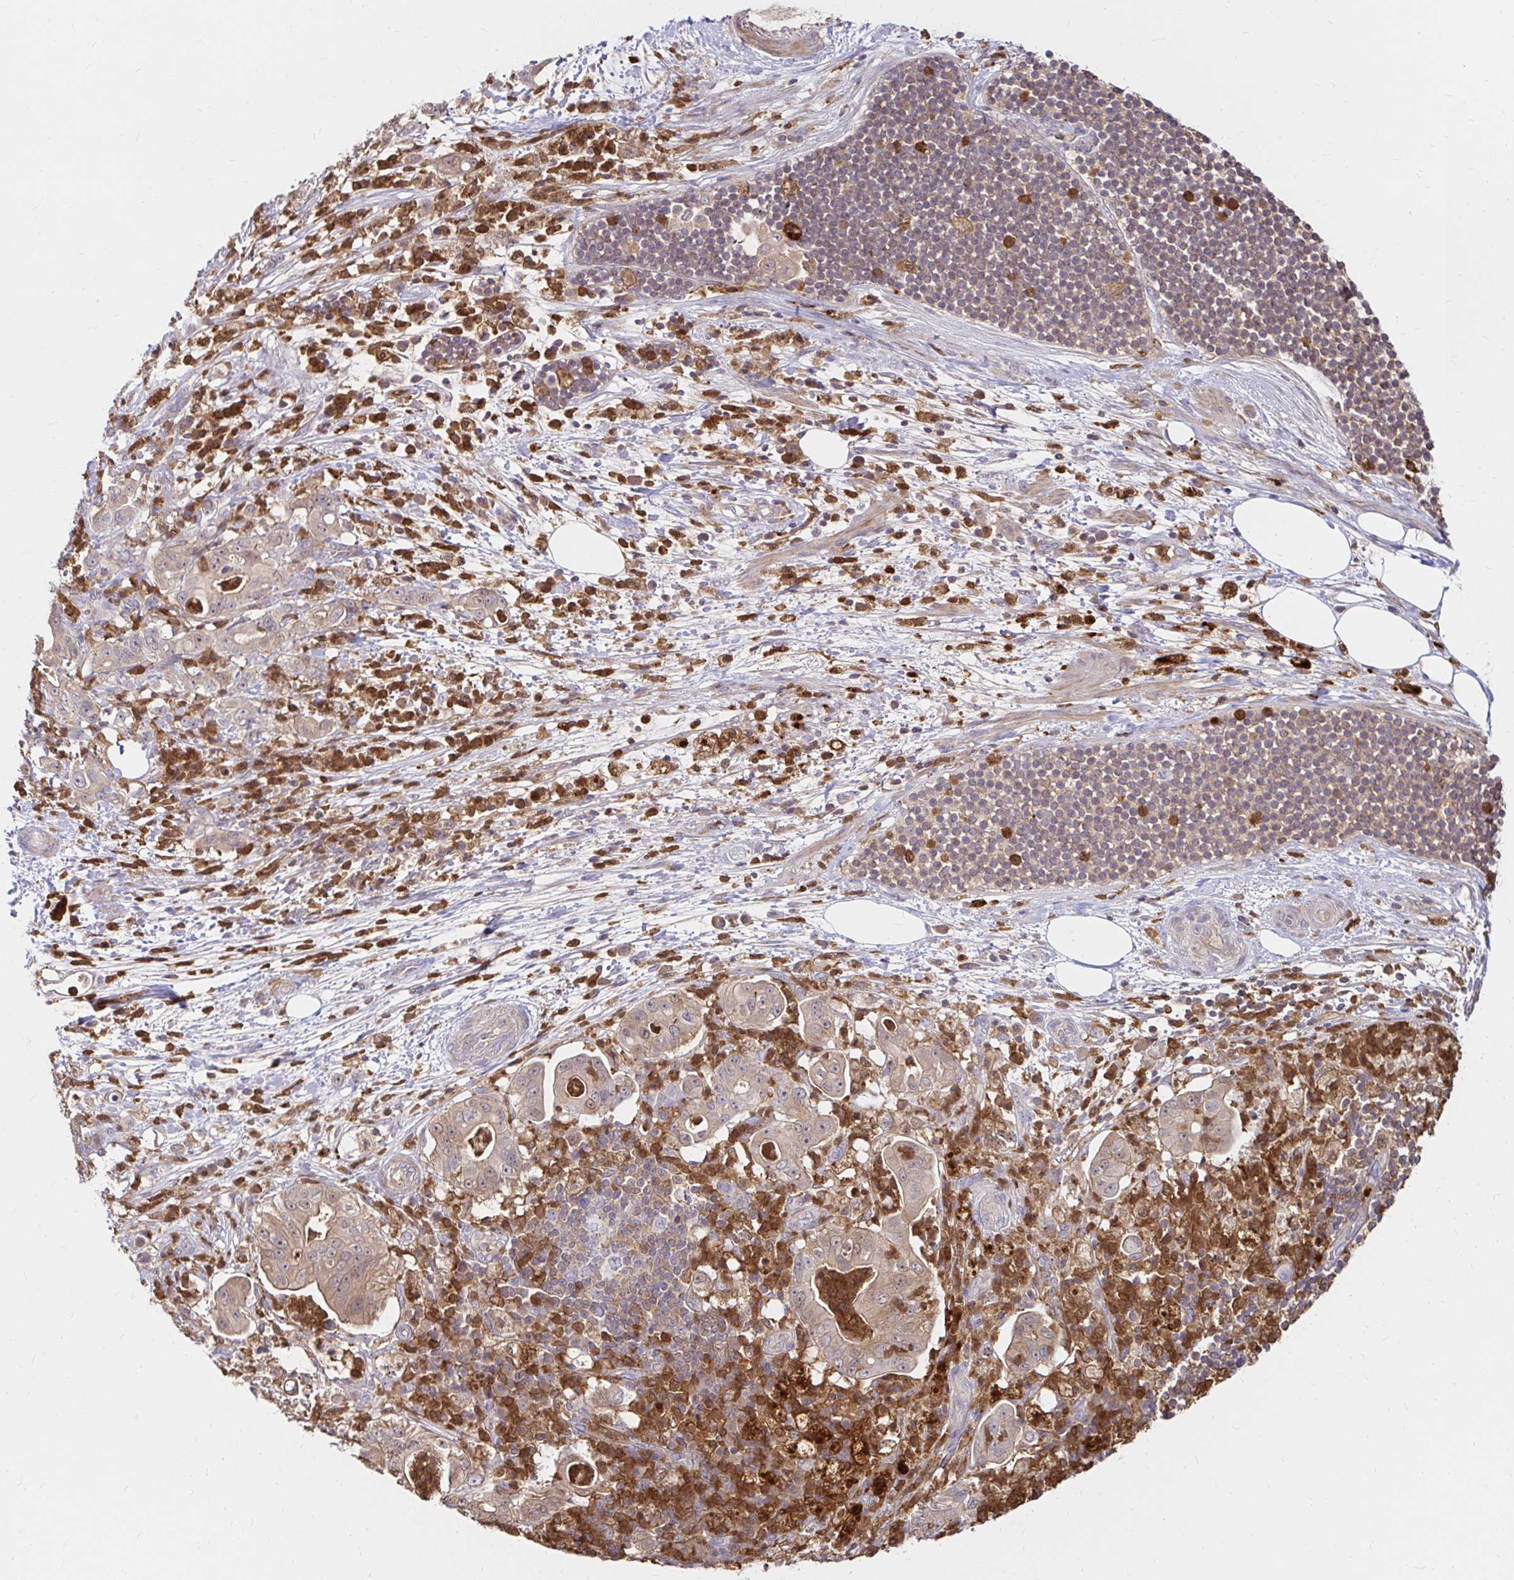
{"staining": {"intensity": "weak", "quantity": ">75%", "location": "cytoplasmic/membranous"}, "tissue": "pancreatic cancer", "cell_type": "Tumor cells", "image_type": "cancer", "snomed": [{"axis": "morphology", "description": "Adenocarcinoma, NOS"}, {"axis": "topography", "description": "Pancreas"}], "caption": "Pancreatic cancer (adenocarcinoma) tissue exhibits weak cytoplasmic/membranous positivity in approximately >75% of tumor cells", "gene": "PYCARD", "patient": {"sex": "male", "age": 71}}